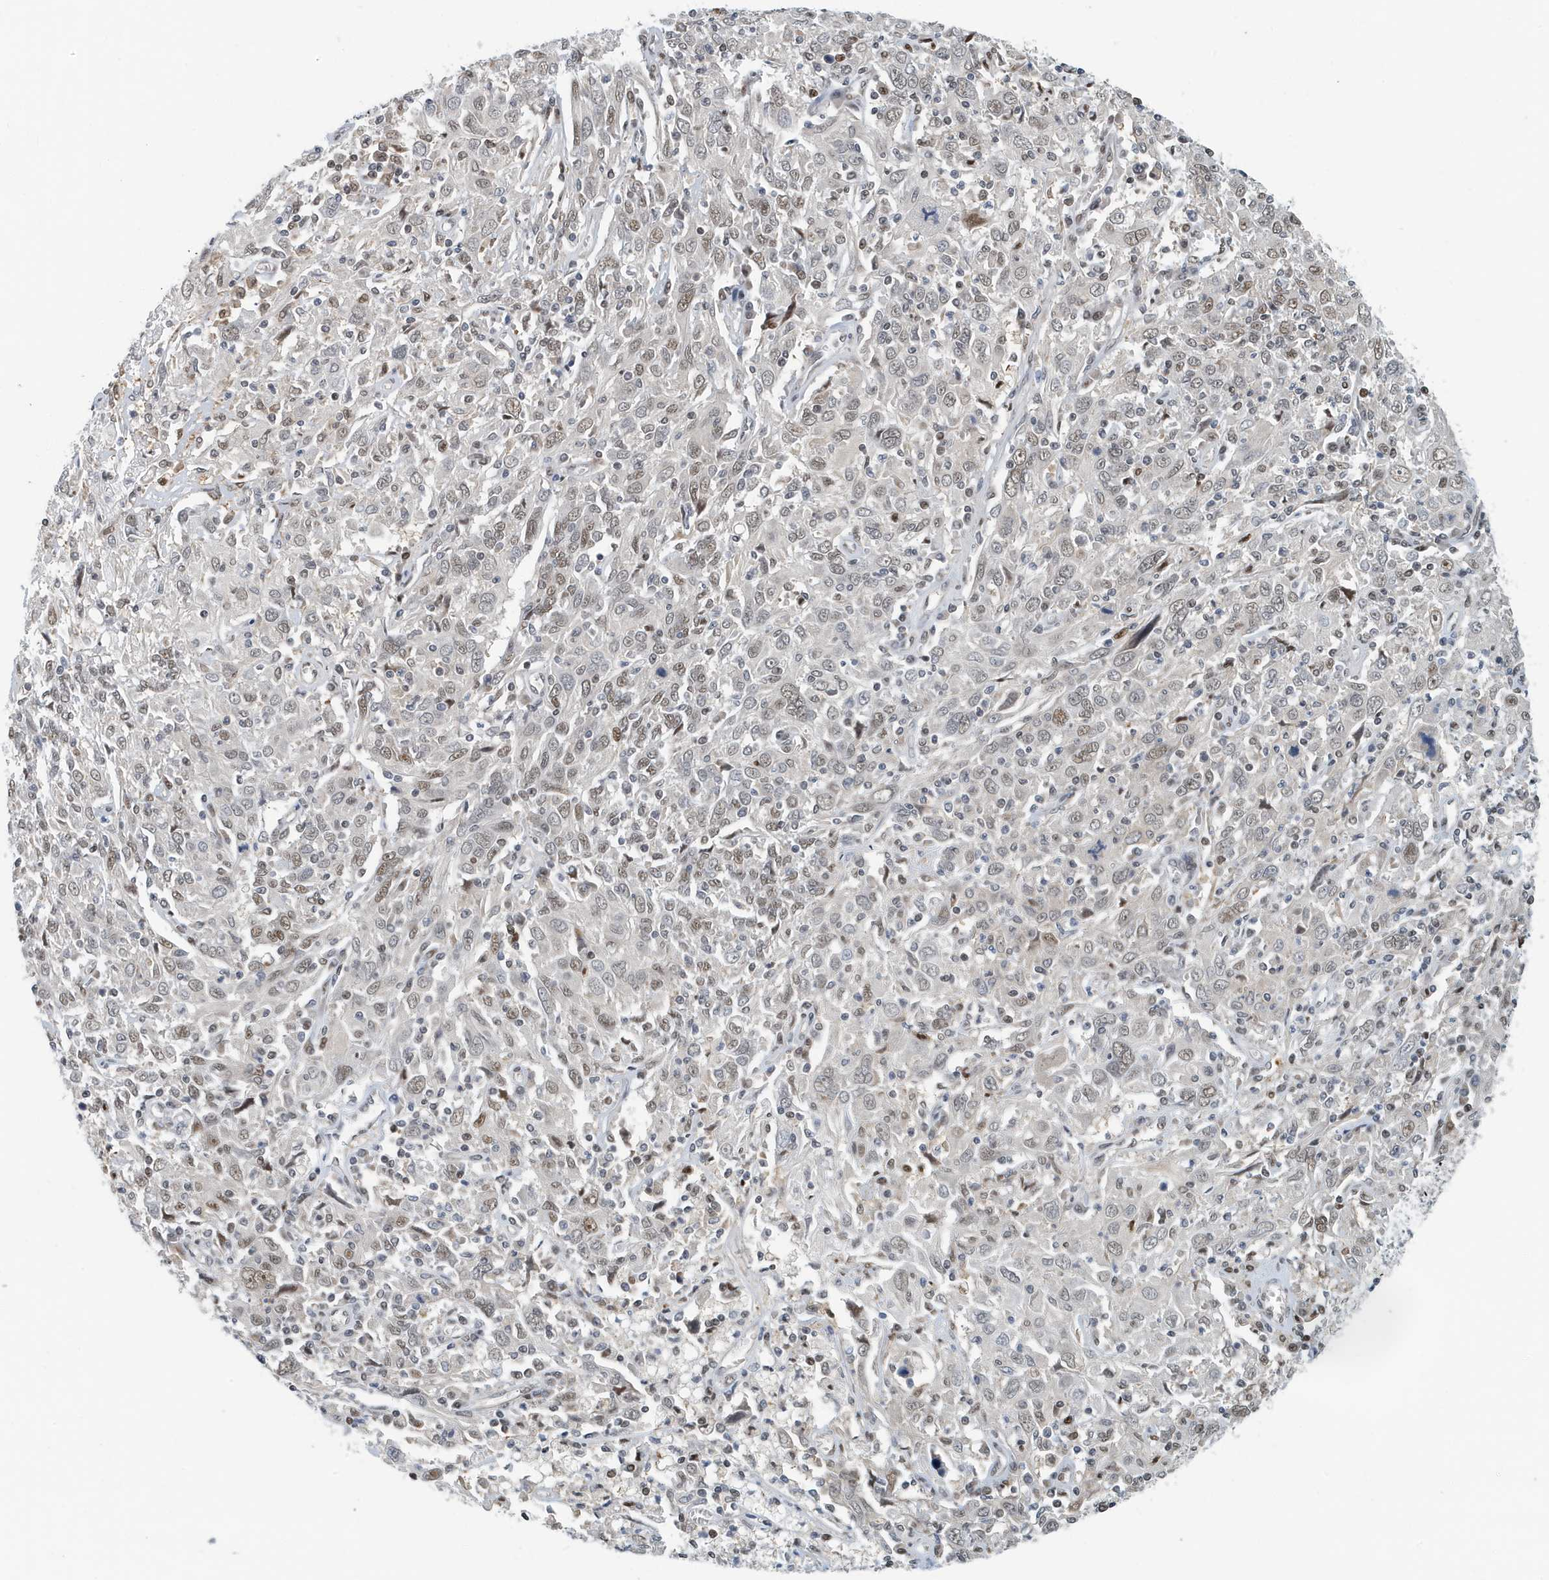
{"staining": {"intensity": "weak", "quantity": ">75%", "location": "nuclear"}, "tissue": "cervical cancer", "cell_type": "Tumor cells", "image_type": "cancer", "snomed": [{"axis": "morphology", "description": "Squamous cell carcinoma, NOS"}, {"axis": "topography", "description": "Cervix"}], "caption": "Human cervical squamous cell carcinoma stained with a protein marker exhibits weak staining in tumor cells.", "gene": "KIF15", "patient": {"sex": "female", "age": 46}}